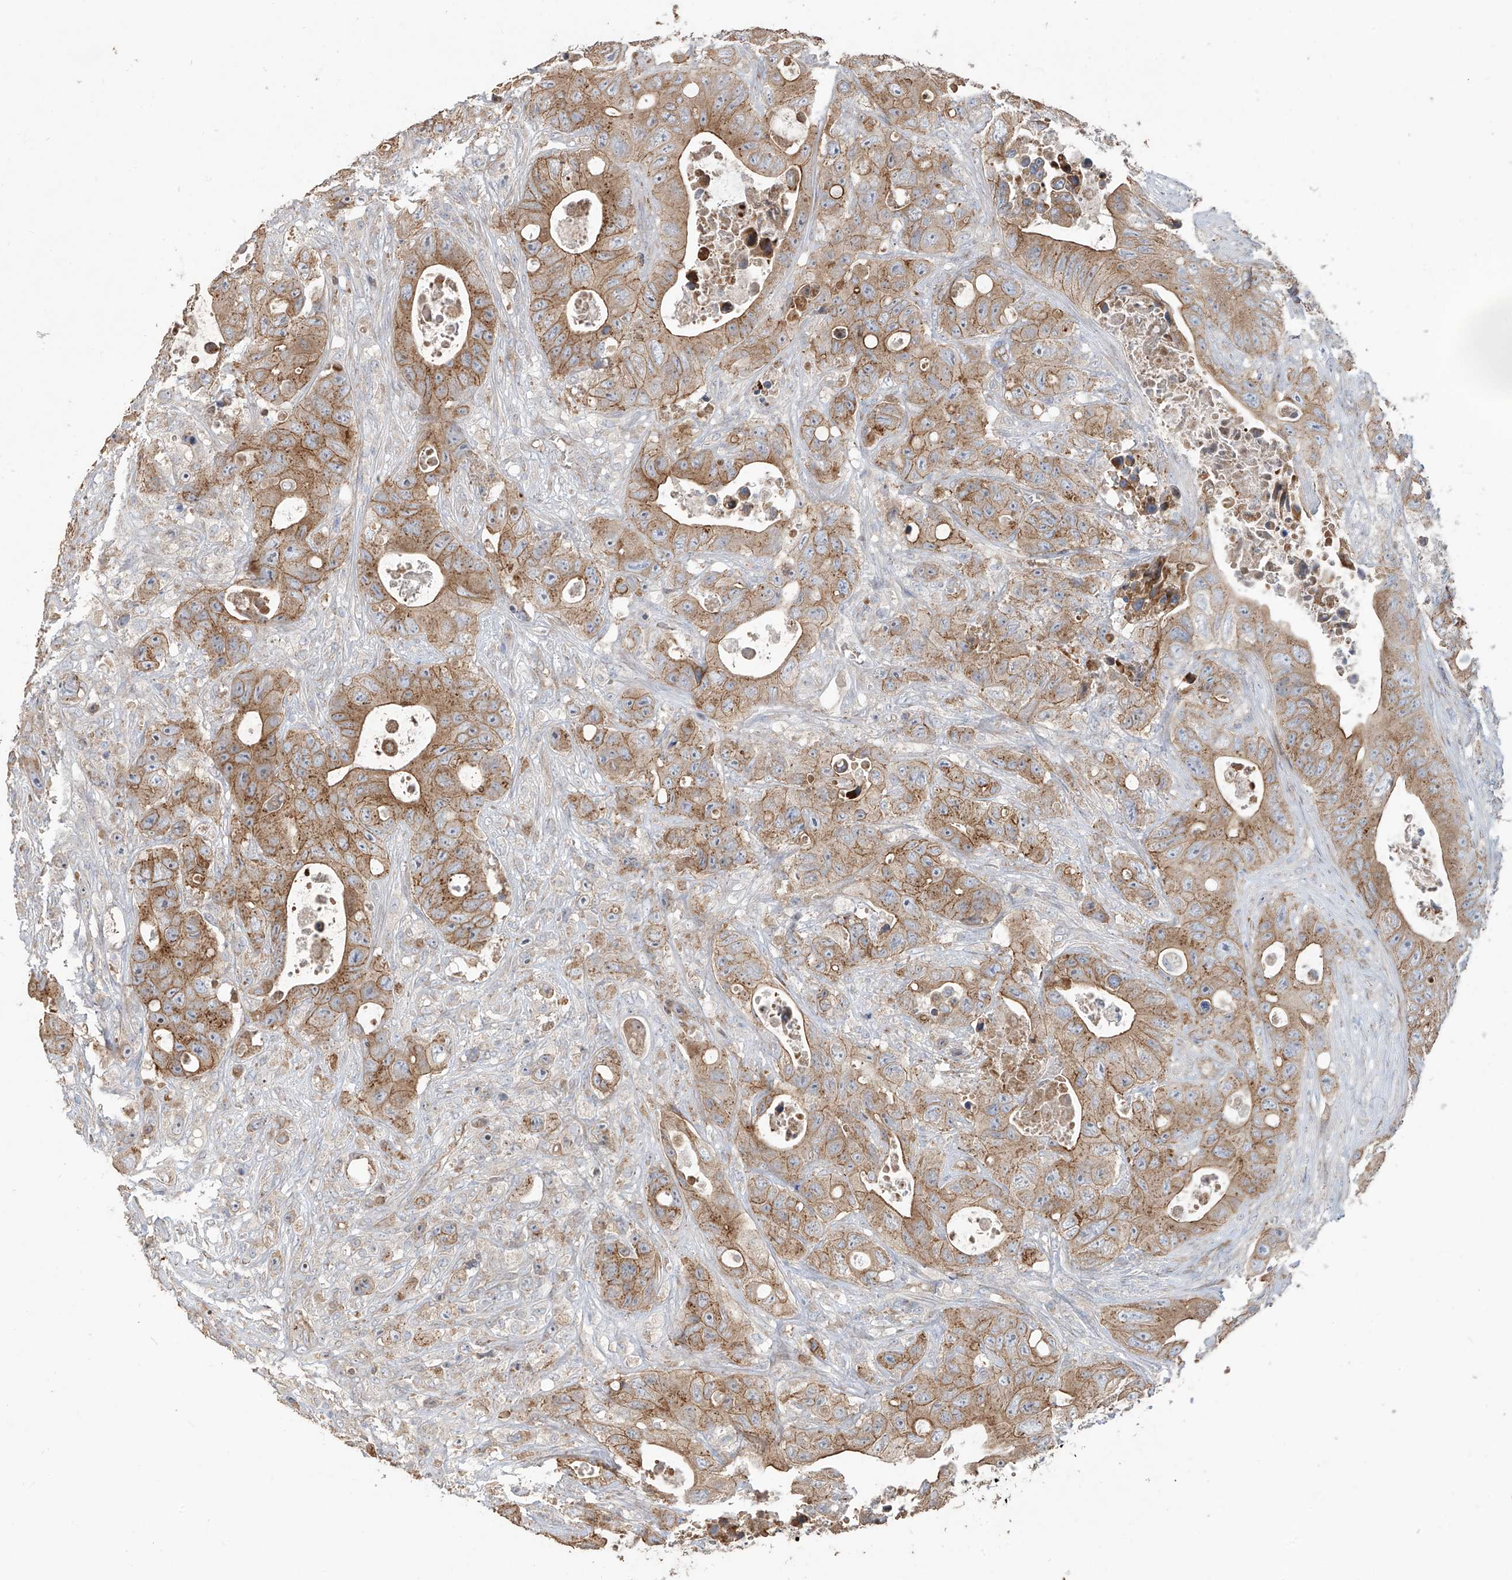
{"staining": {"intensity": "moderate", "quantity": ">75%", "location": "cytoplasmic/membranous"}, "tissue": "colorectal cancer", "cell_type": "Tumor cells", "image_type": "cancer", "snomed": [{"axis": "morphology", "description": "Adenocarcinoma, NOS"}, {"axis": "topography", "description": "Colon"}], "caption": "Immunohistochemistry (IHC) histopathology image of neoplastic tissue: human colorectal cancer (adenocarcinoma) stained using IHC demonstrates medium levels of moderate protein expression localized specifically in the cytoplasmic/membranous of tumor cells, appearing as a cytoplasmic/membranous brown color.", "gene": "ABTB1", "patient": {"sex": "female", "age": 46}}